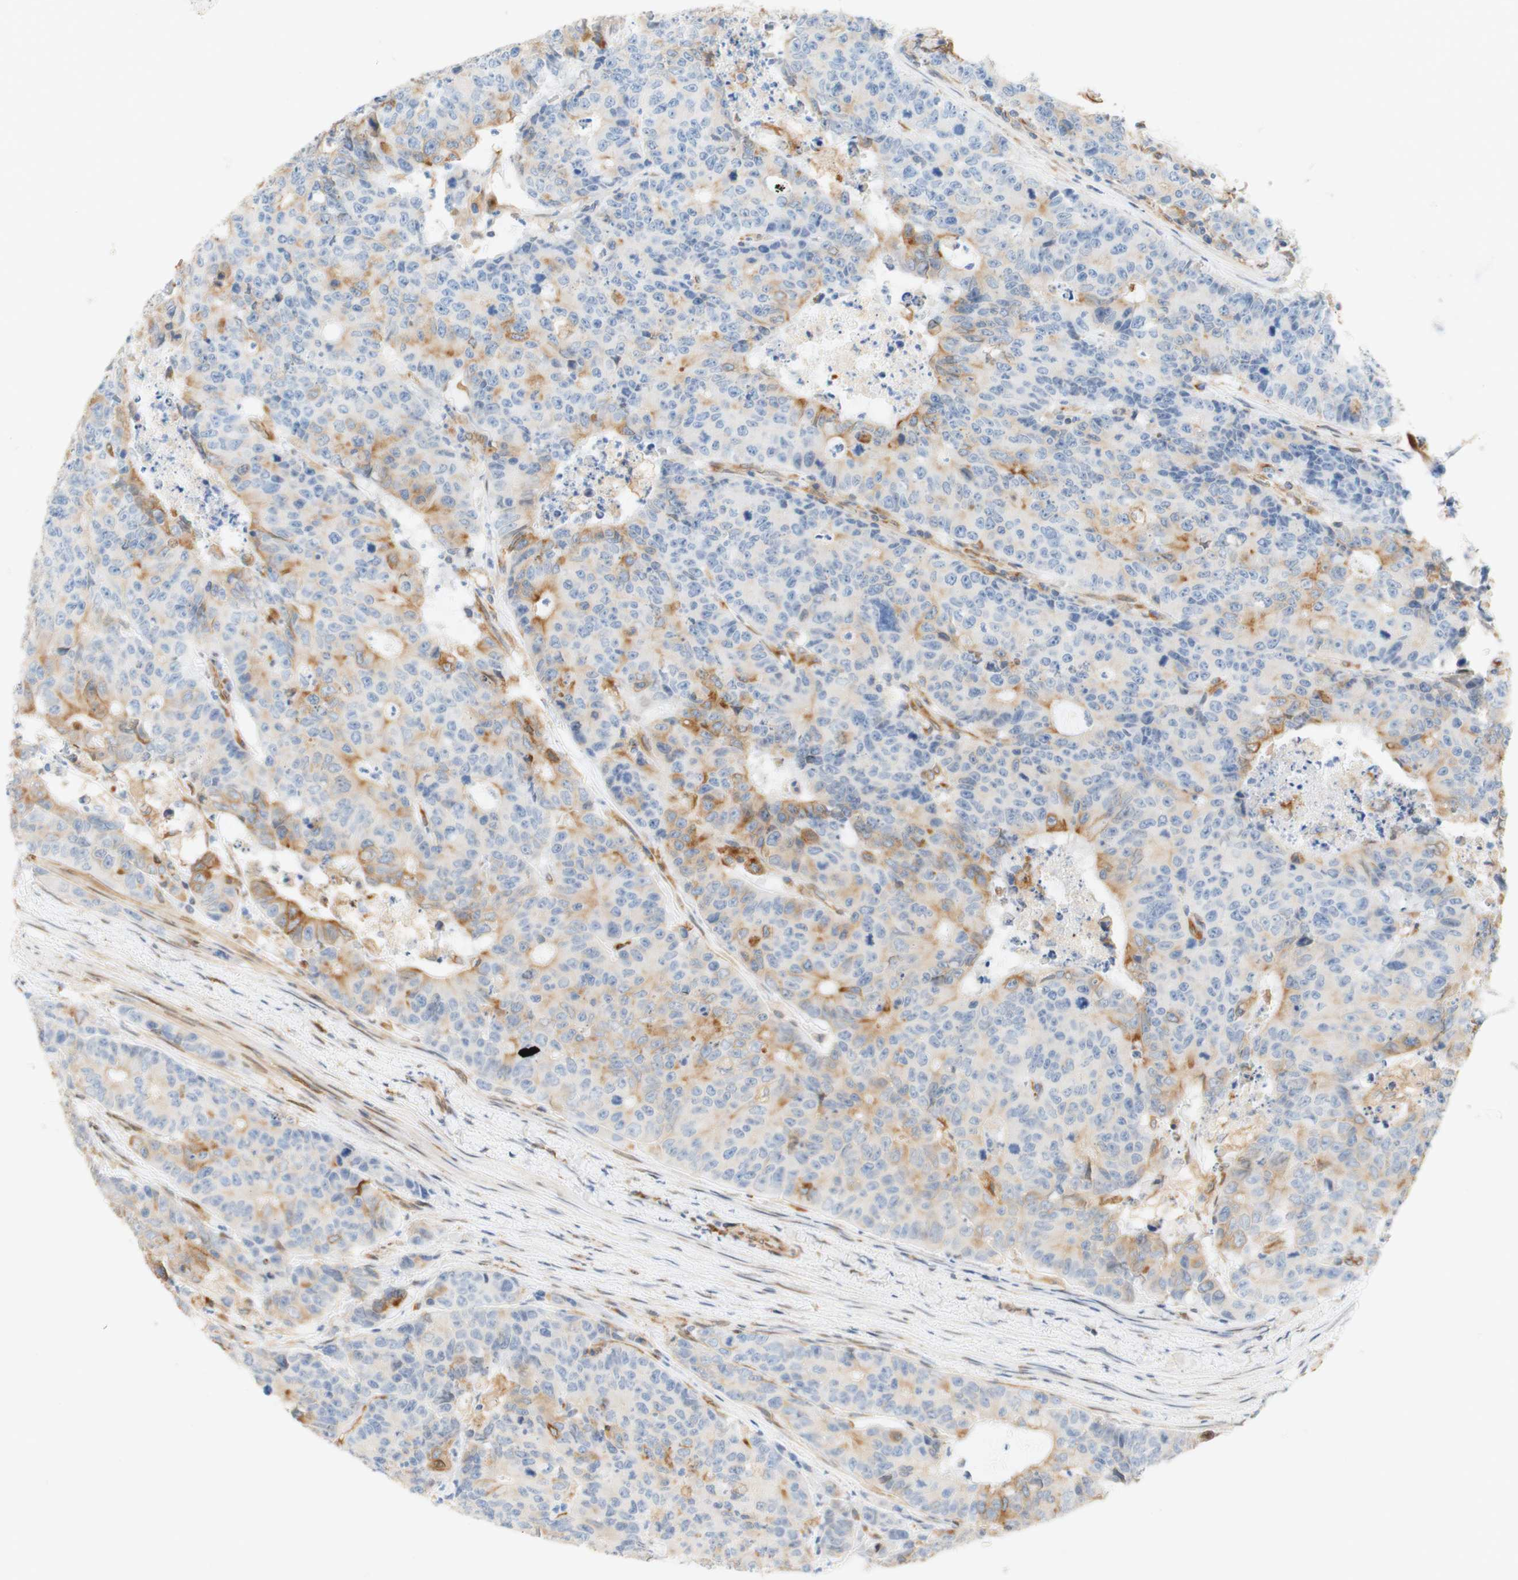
{"staining": {"intensity": "moderate", "quantity": "25%-75%", "location": "cytoplasmic/membranous"}, "tissue": "colorectal cancer", "cell_type": "Tumor cells", "image_type": "cancer", "snomed": [{"axis": "morphology", "description": "Adenocarcinoma, NOS"}, {"axis": "topography", "description": "Colon"}], "caption": "An image showing moderate cytoplasmic/membranous expression in about 25%-75% of tumor cells in colorectal cancer, as visualized by brown immunohistochemical staining.", "gene": "ENDOD1", "patient": {"sex": "female", "age": 86}}